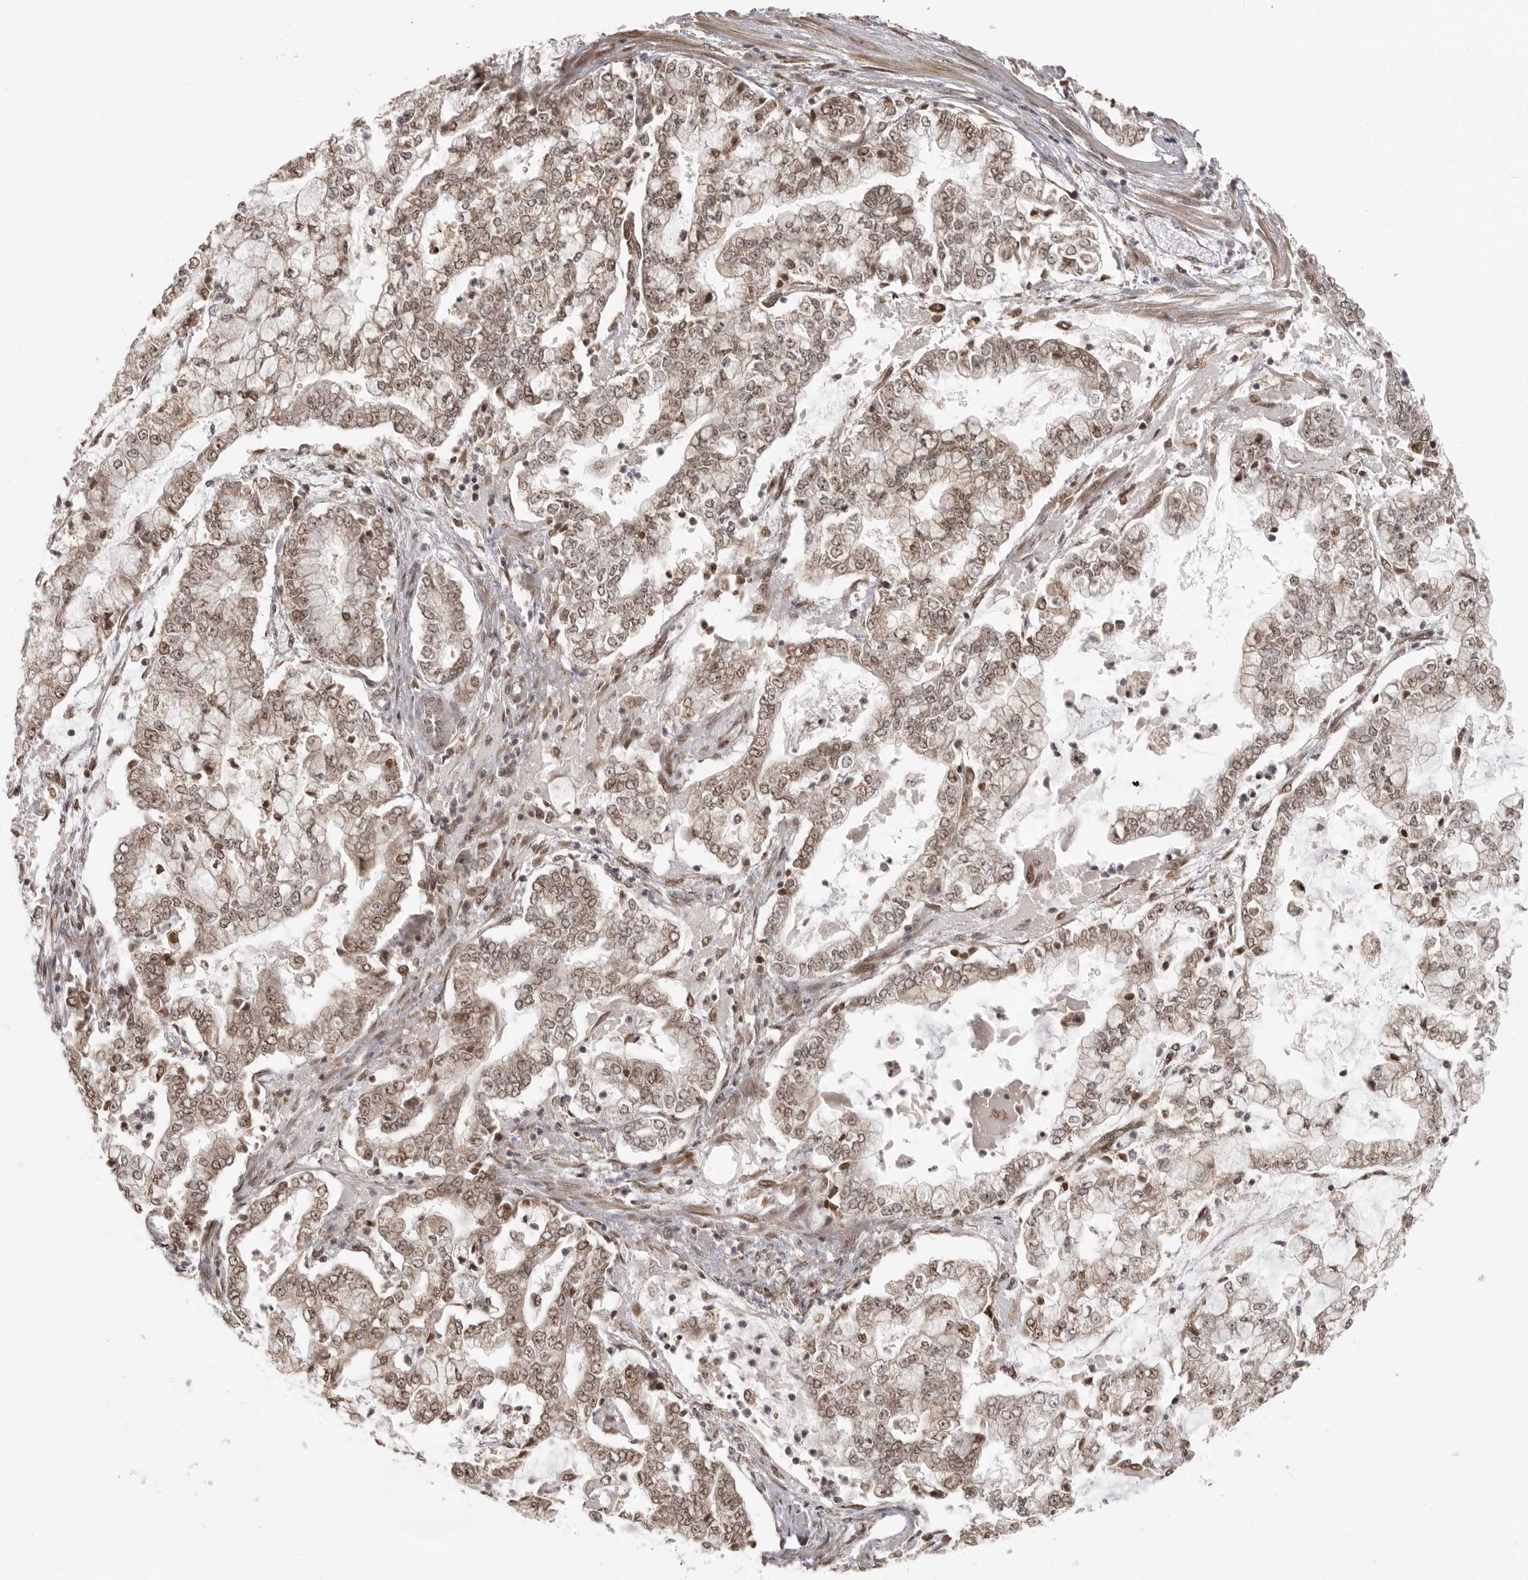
{"staining": {"intensity": "weak", "quantity": ">75%", "location": "nuclear"}, "tissue": "stomach cancer", "cell_type": "Tumor cells", "image_type": "cancer", "snomed": [{"axis": "morphology", "description": "Adenocarcinoma, NOS"}, {"axis": "topography", "description": "Stomach"}], "caption": "Immunohistochemistry (IHC) of adenocarcinoma (stomach) displays low levels of weak nuclear staining in approximately >75% of tumor cells.", "gene": "ISG20L2", "patient": {"sex": "male", "age": 76}}